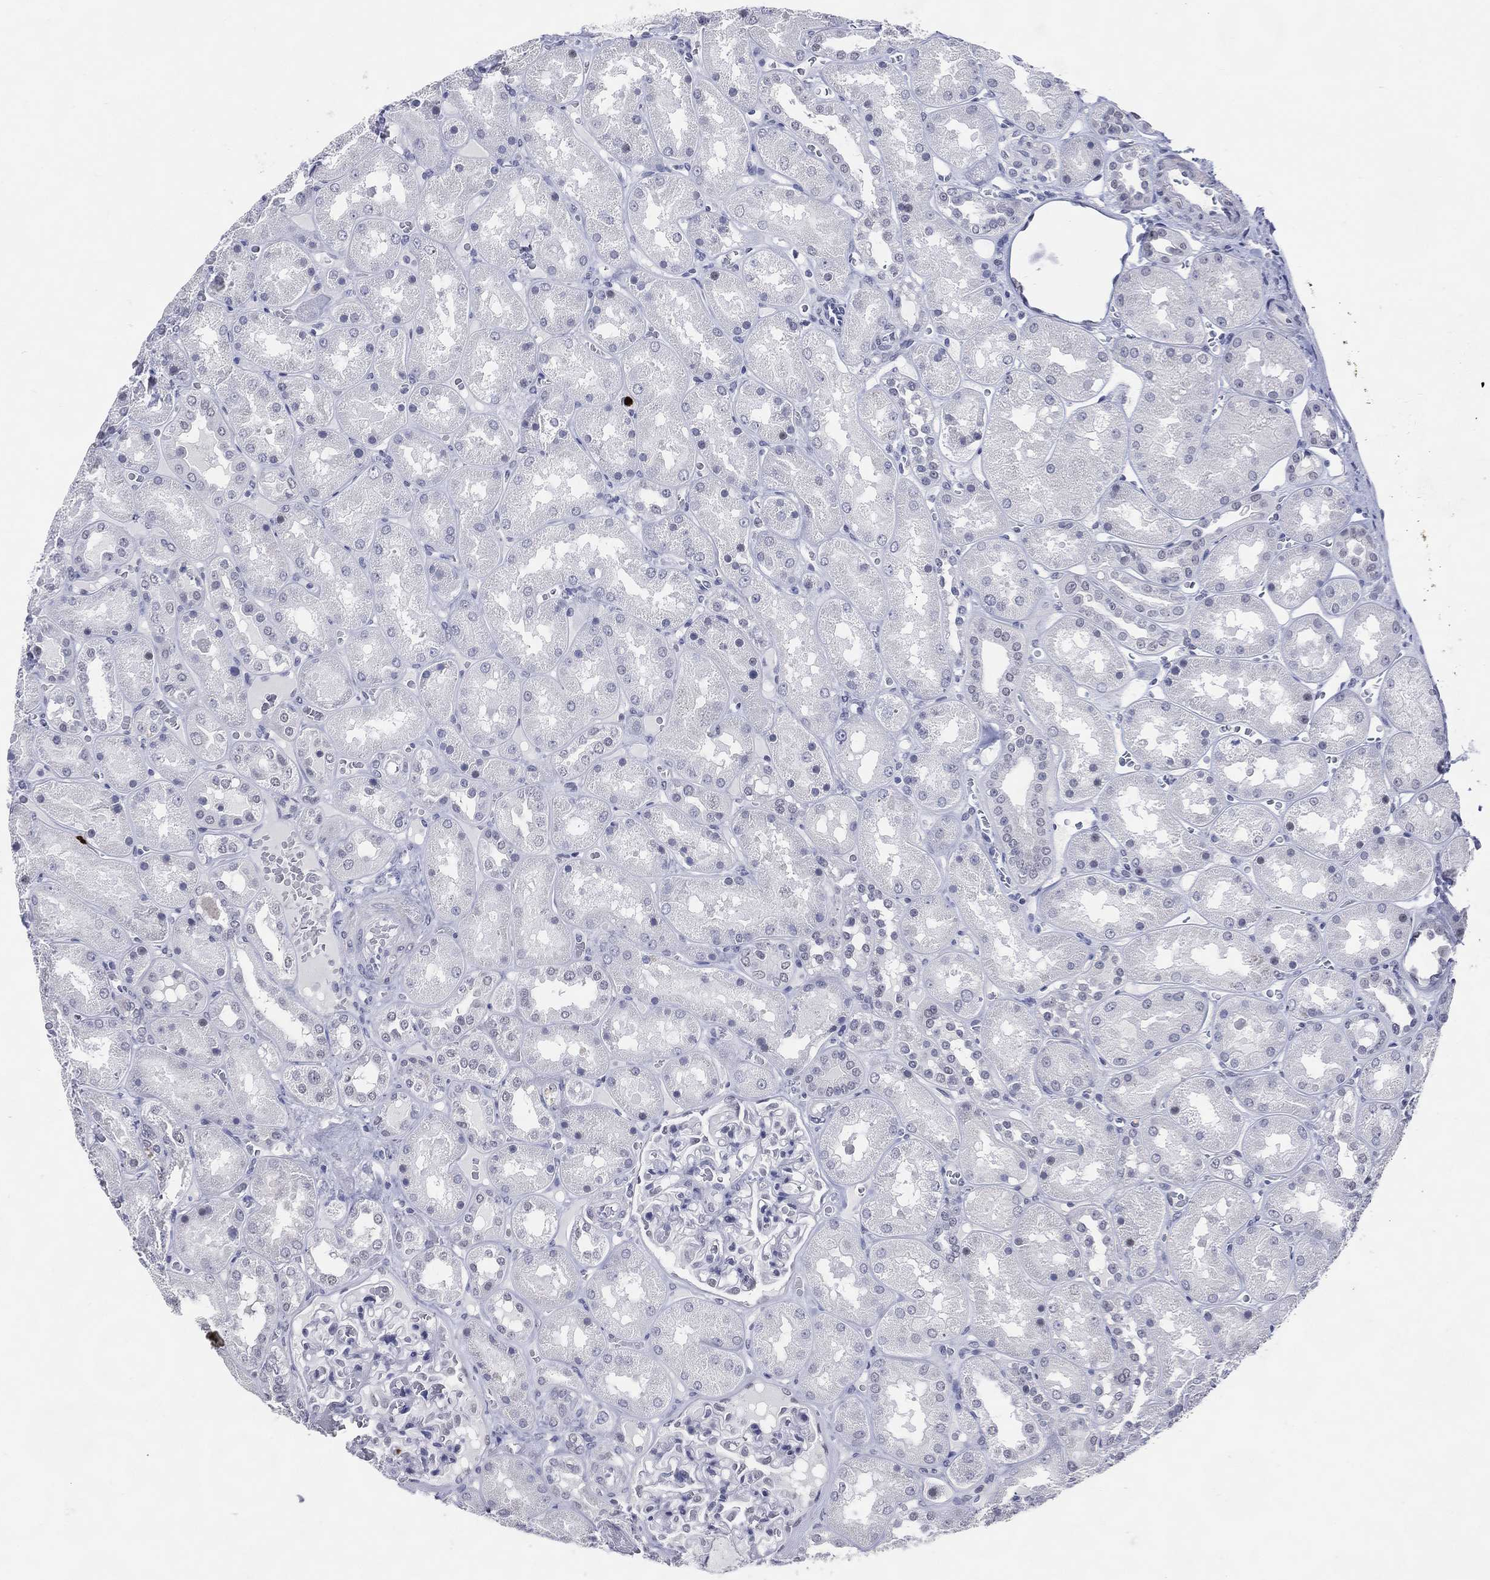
{"staining": {"intensity": "negative", "quantity": "none", "location": "none"}, "tissue": "kidney", "cell_type": "Cells in glomeruli", "image_type": "normal", "snomed": [{"axis": "morphology", "description": "Normal tissue, NOS"}, {"axis": "topography", "description": "Kidney"}], "caption": "The histopathology image shows no staining of cells in glomeruli in normal kidney.", "gene": "CFAP58", "patient": {"sex": "male", "age": 73}}